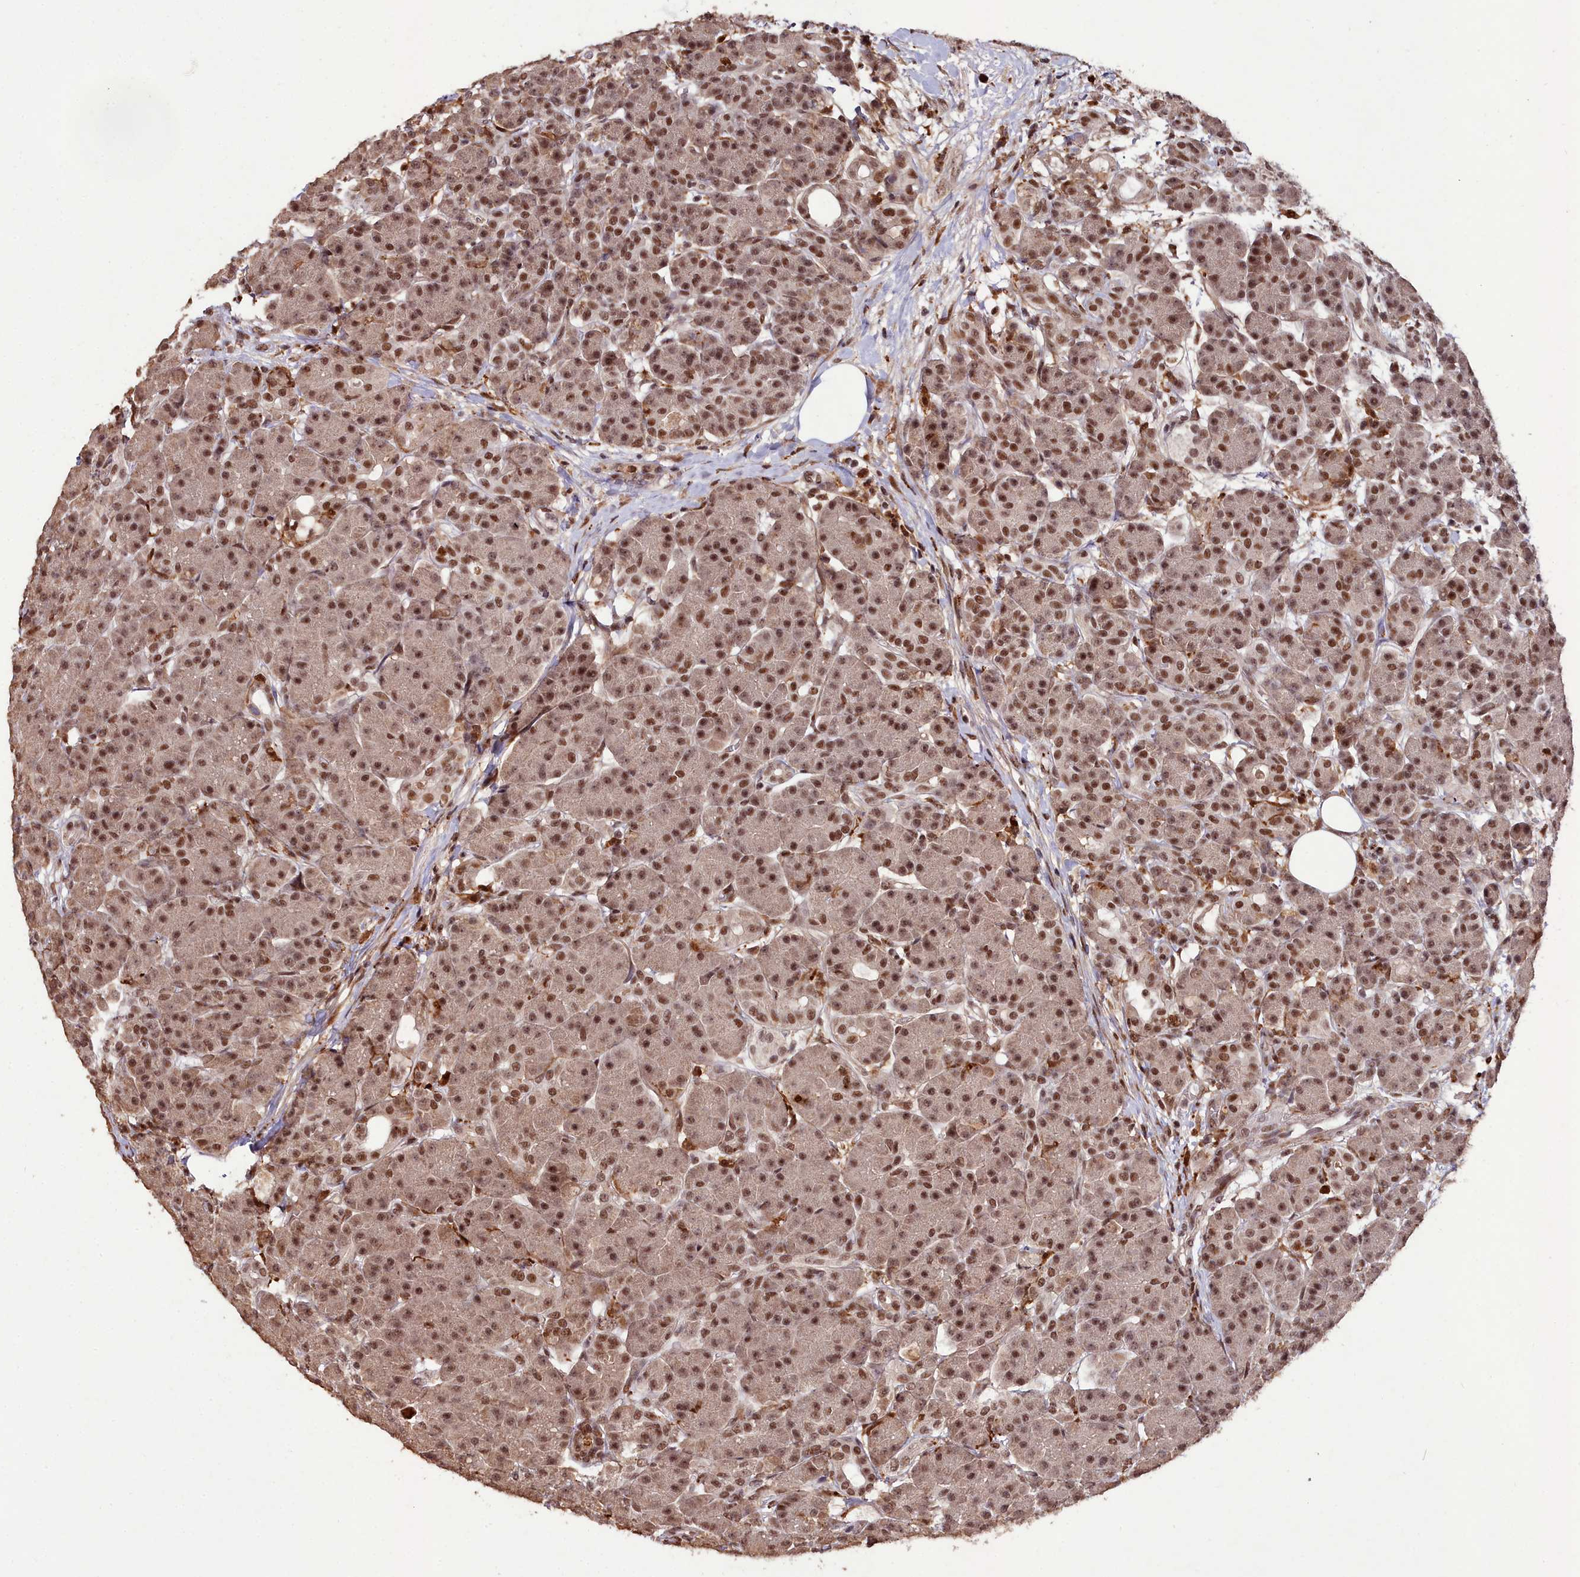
{"staining": {"intensity": "moderate", "quantity": ">75%", "location": "cytoplasmic/membranous,nuclear"}, "tissue": "pancreas", "cell_type": "Exocrine glandular cells", "image_type": "normal", "snomed": [{"axis": "morphology", "description": "Normal tissue, NOS"}, {"axis": "topography", "description": "Pancreas"}], "caption": "Pancreas was stained to show a protein in brown. There is medium levels of moderate cytoplasmic/membranous,nuclear staining in approximately >75% of exocrine glandular cells. Using DAB (brown) and hematoxylin (blue) stains, captured at high magnification using brightfield microscopy.", "gene": "CXXC1", "patient": {"sex": "male", "age": 63}}